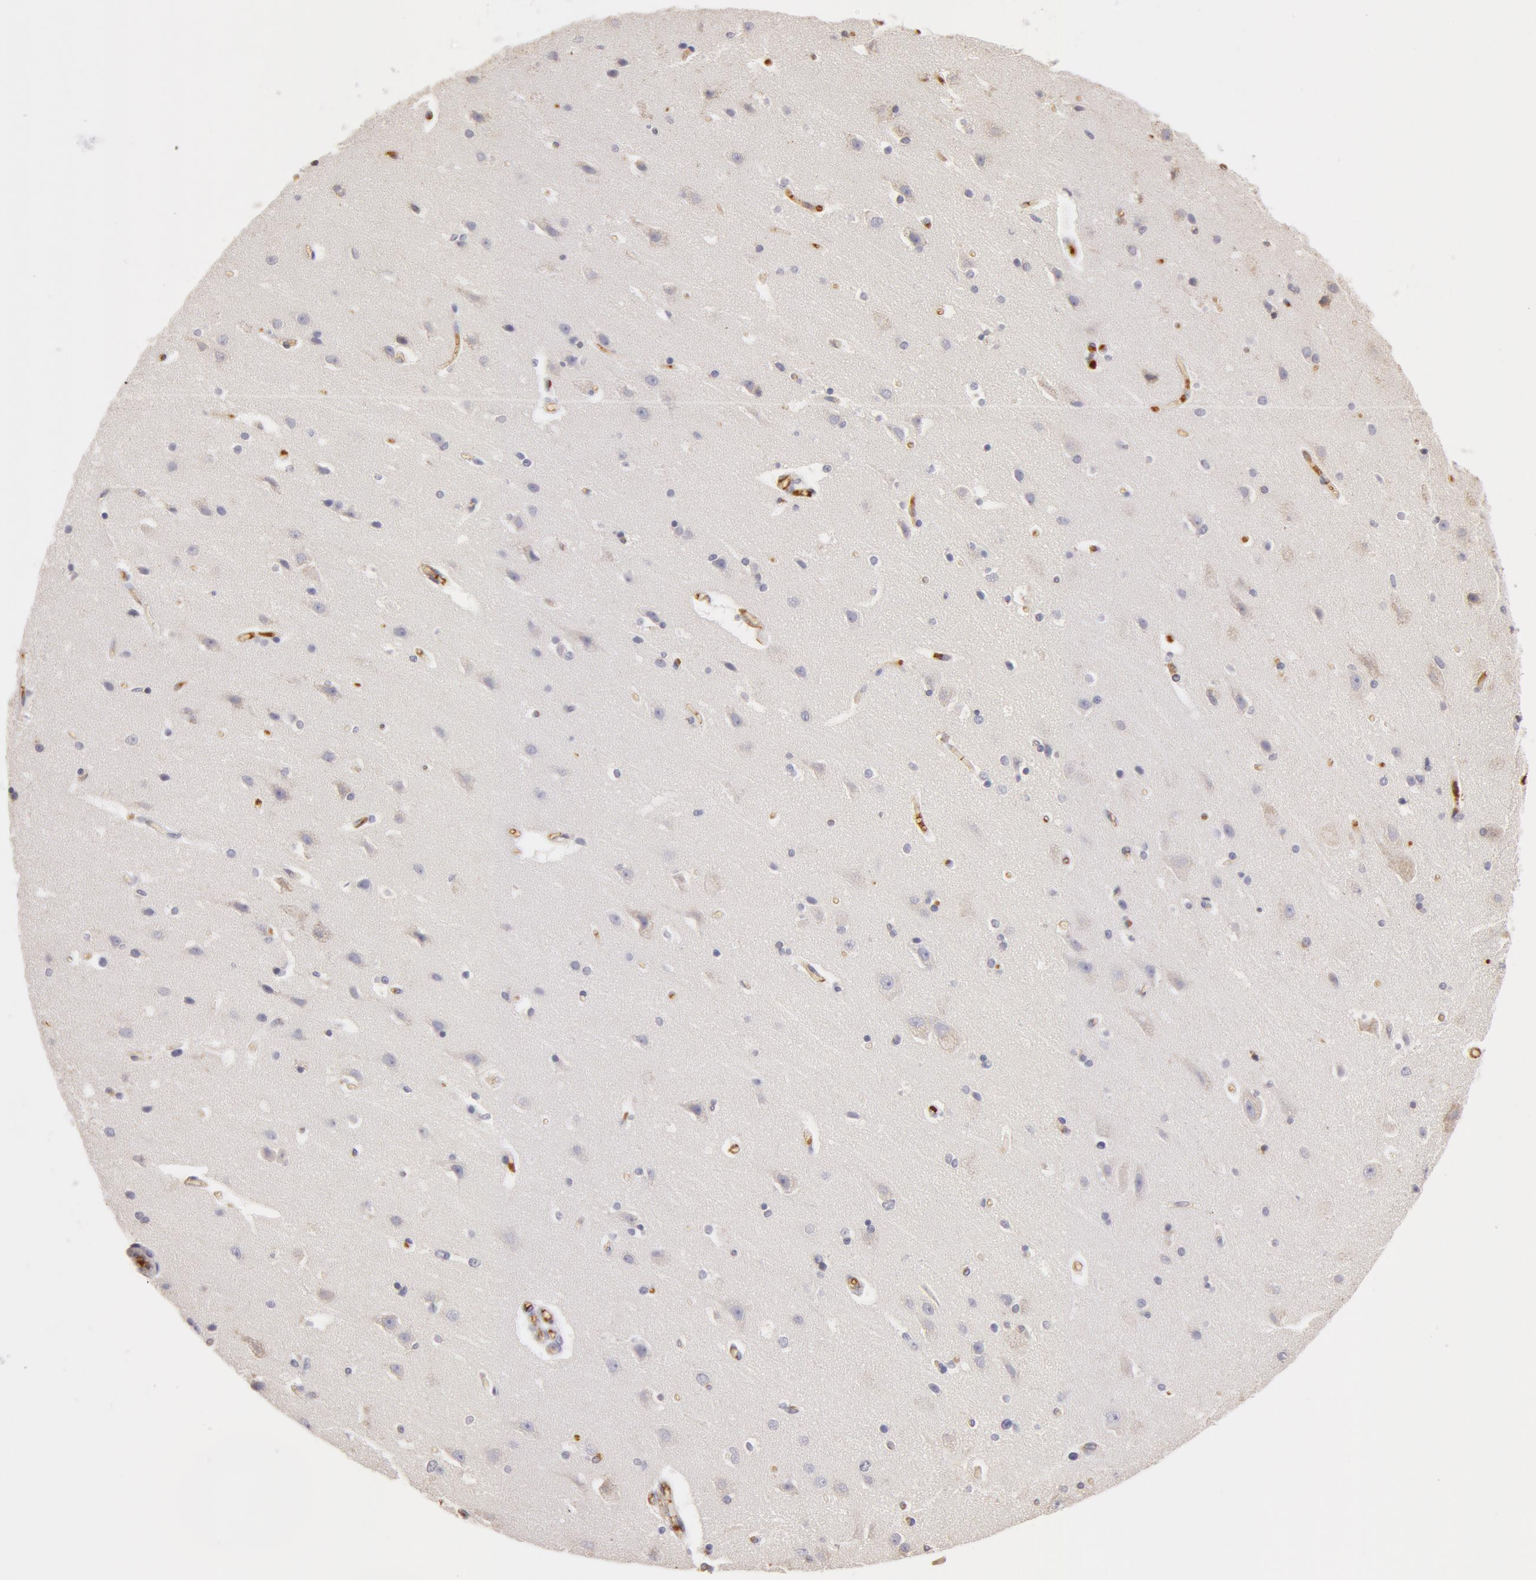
{"staining": {"intensity": "negative", "quantity": "none", "location": "none"}, "tissue": "caudate", "cell_type": "Glial cells", "image_type": "normal", "snomed": [{"axis": "morphology", "description": "Normal tissue, NOS"}, {"axis": "topography", "description": "Lateral ventricle wall"}], "caption": "Immunohistochemistry (IHC) micrograph of unremarkable caudate: caudate stained with DAB reveals no significant protein expression in glial cells. (Brightfield microscopy of DAB immunohistochemistry at high magnification).", "gene": "TF", "patient": {"sex": "female", "age": 54}}